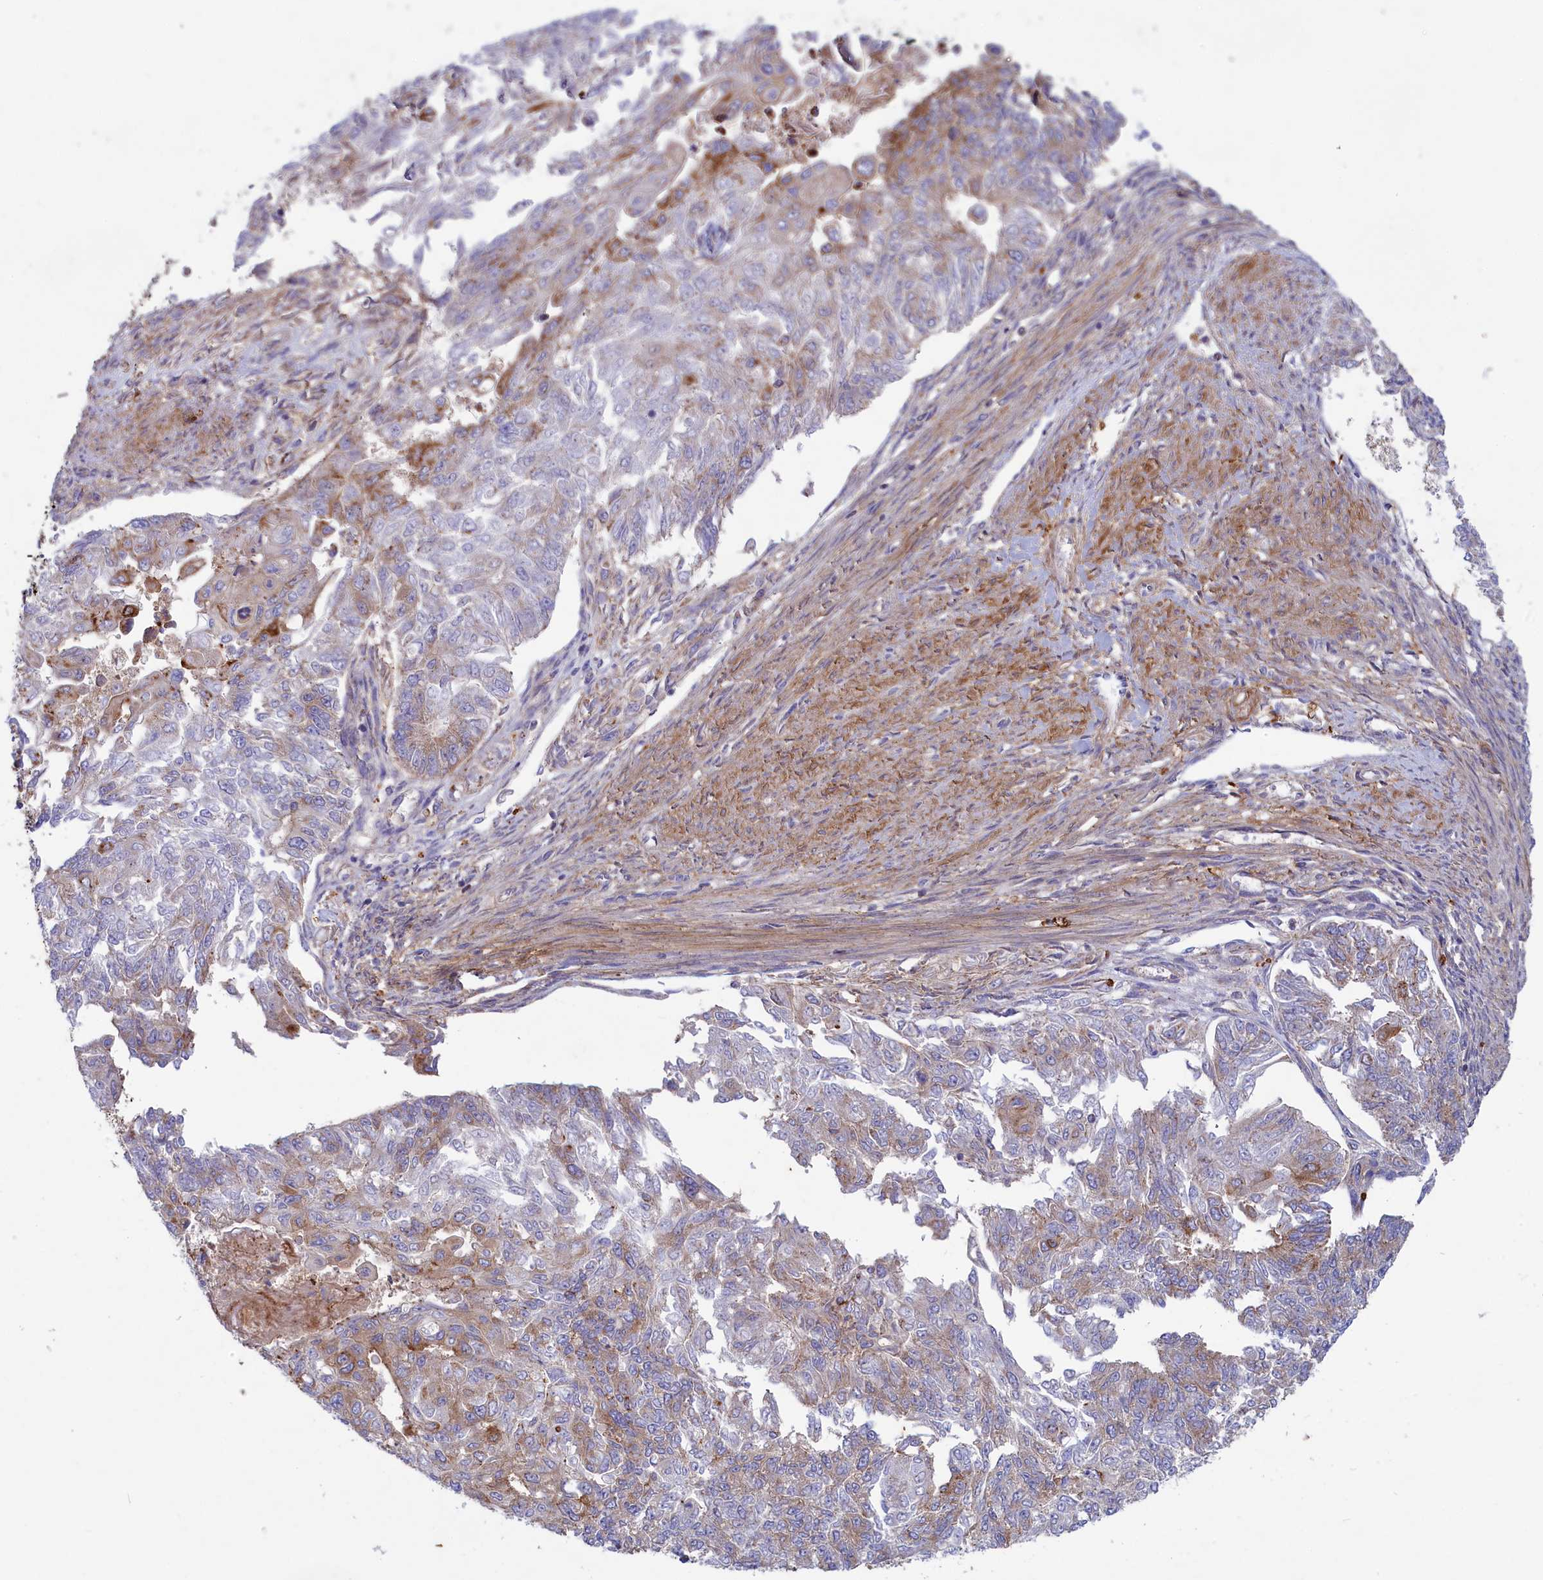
{"staining": {"intensity": "weak", "quantity": "<25%", "location": "cytoplasmic/membranous"}, "tissue": "endometrial cancer", "cell_type": "Tumor cells", "image_type": "cancer", "snomed": [{"axis": "morphology", "description": "Adenocarcinoma, NOS"}, {"axis": "topography", "description": "Endometrium"}], "caption": "A micrograph of human endometrial cancer (adenocarcinoma) is negative for staining in tumor cells. Brightfield microscopy of immunohistochemistry stained with DAB (brown) and hematoxylin (blue), captured at high magnification.", "gene": "SCAMP4", "patient": {"sex": "female", "age": 32}}